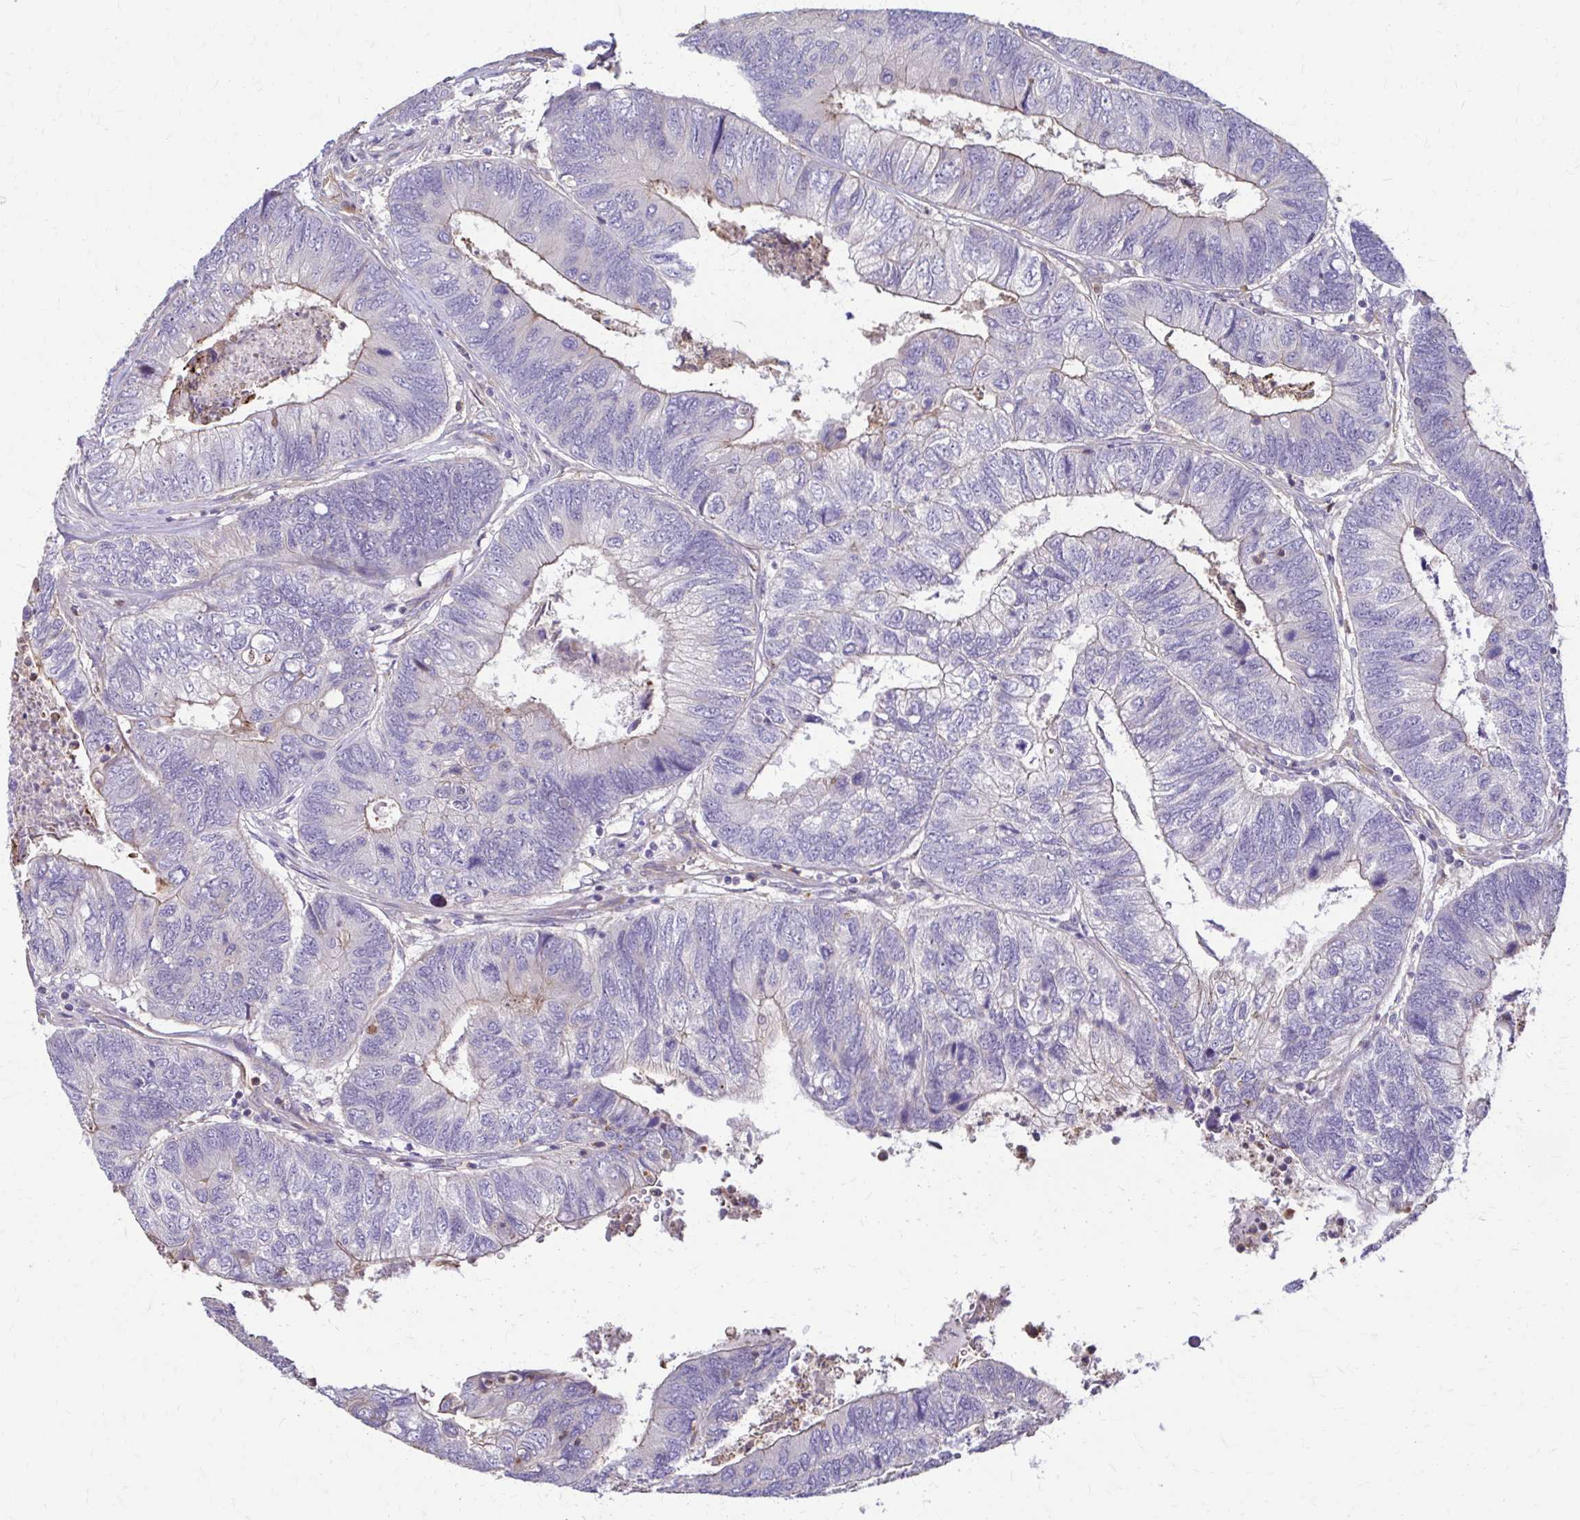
{"staining": {"intensity": "weak", "quantity": "<25%", "location": "cytoplasmic/membranous"}, "tissue": "colorectal cancer", "cell_type": "Tumor cells", "image_type": "cancer", "snomed": [{"axis": "morphology", "description": "Adenocarcinoma, NOS"}, {"axis": "topography", "description": "Colon"}], "caption": "Protein analysis of colorectal cancer (adenocarcinoma) reveals no significant staining in tumor cells. (IHC, brightfield microscopy, high magnification).", "gene": "DSP", "patient": {"sex": "female", "age": 67}}